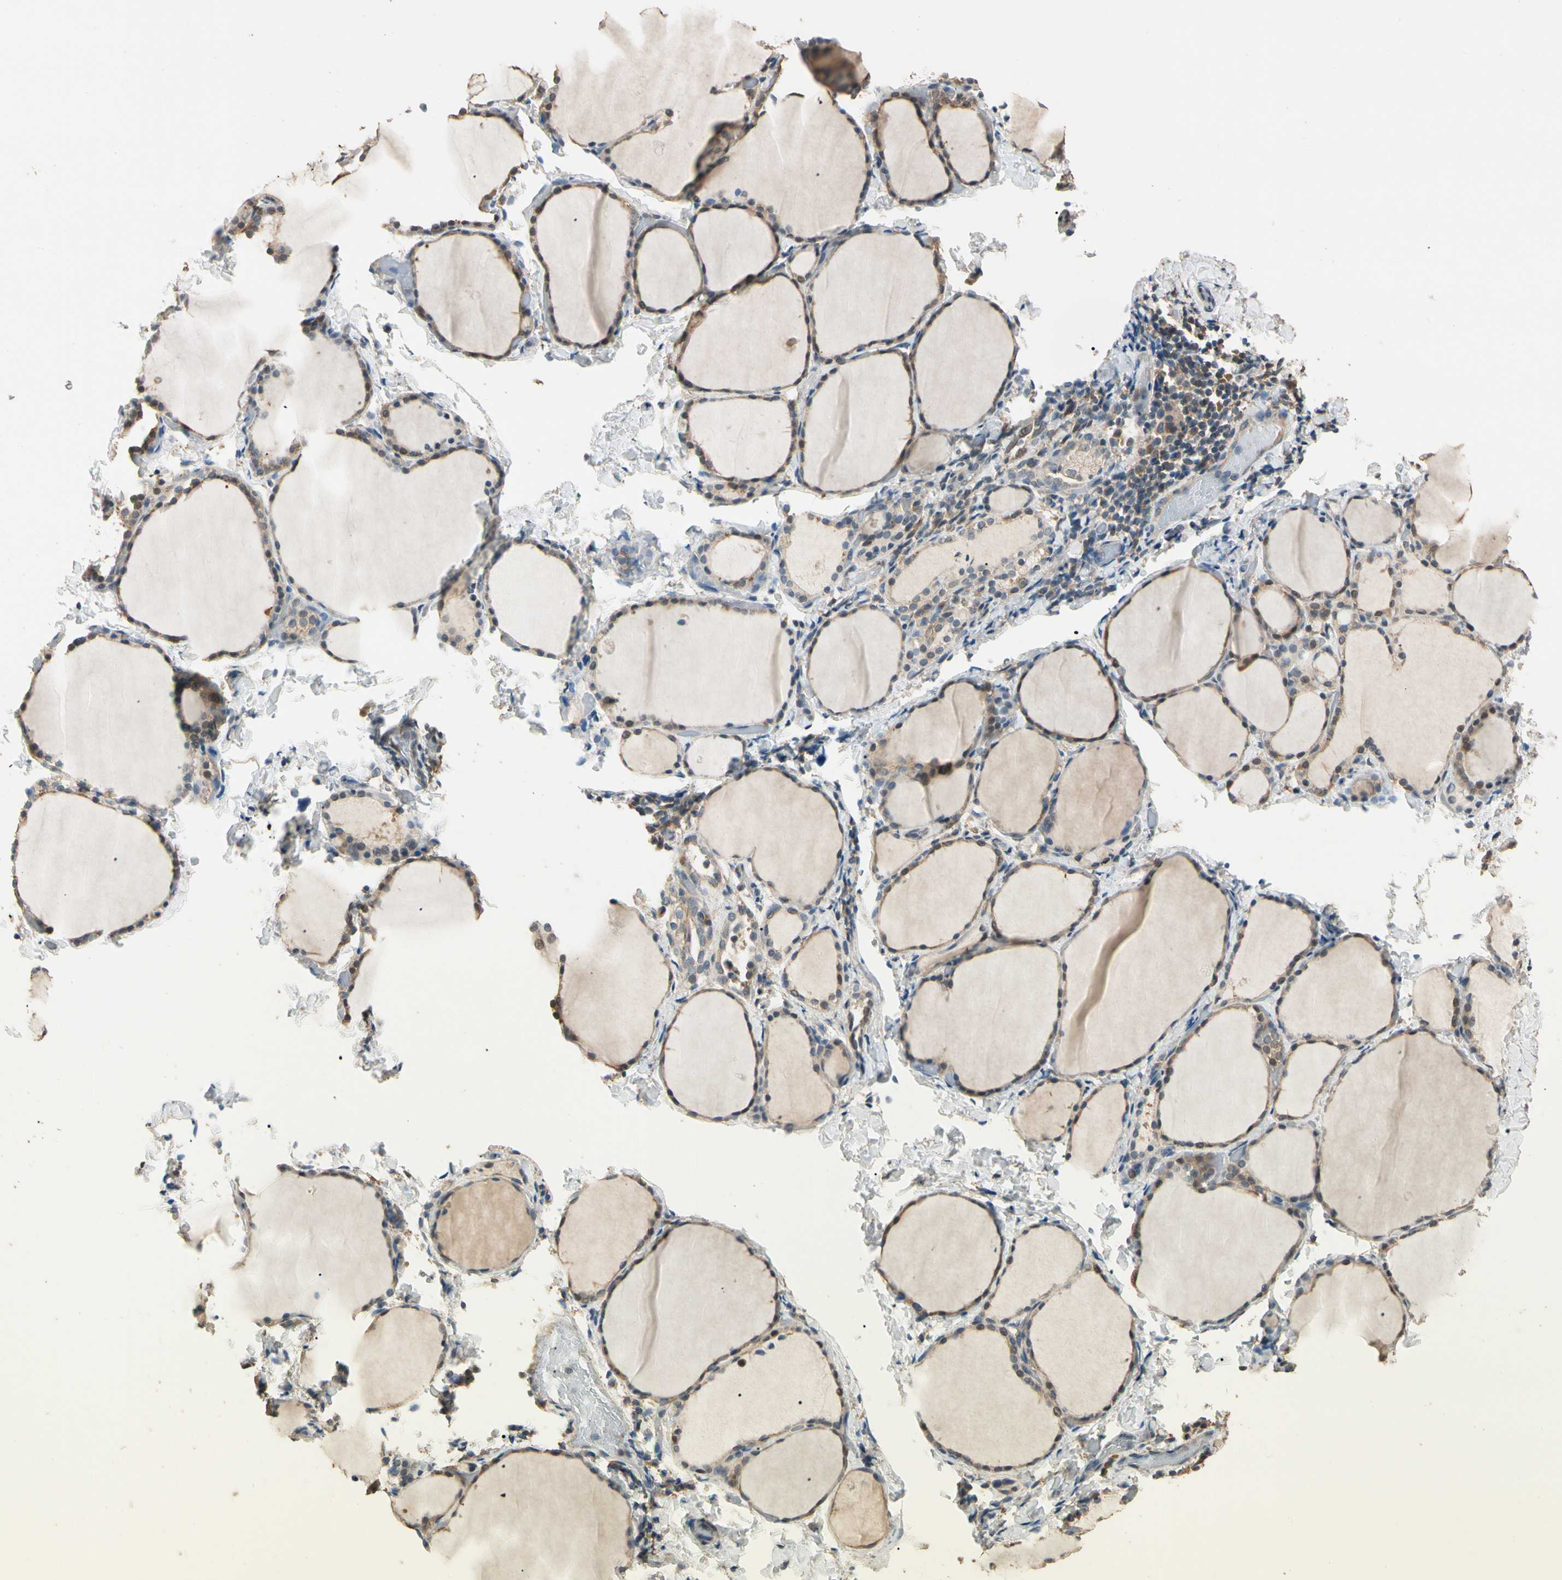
{"staining": {"intensity": "moderate", "quantity": ">75%", "location": "cytoplasmic/membranous"}, "tissue": "thyroid gland", "cell_type": "Glandular cells", "image_type": "normal", "snomed": [{"axis": "morphology", "description": "Normal tissue, NOS"}, {"axis": "morphology", "description": "Papillary adenocarcinoma, NOS"}, {"axis": "topography", "description": "Thyroid gland"}], "caption": "Glandular cells display medium levels of moderate cytoplasmic/membranous positivity in approximately >75% of cells in benign human thyroid gland.", "gene": "CDH6", "patient": {"sex": "female", "age": 30}}